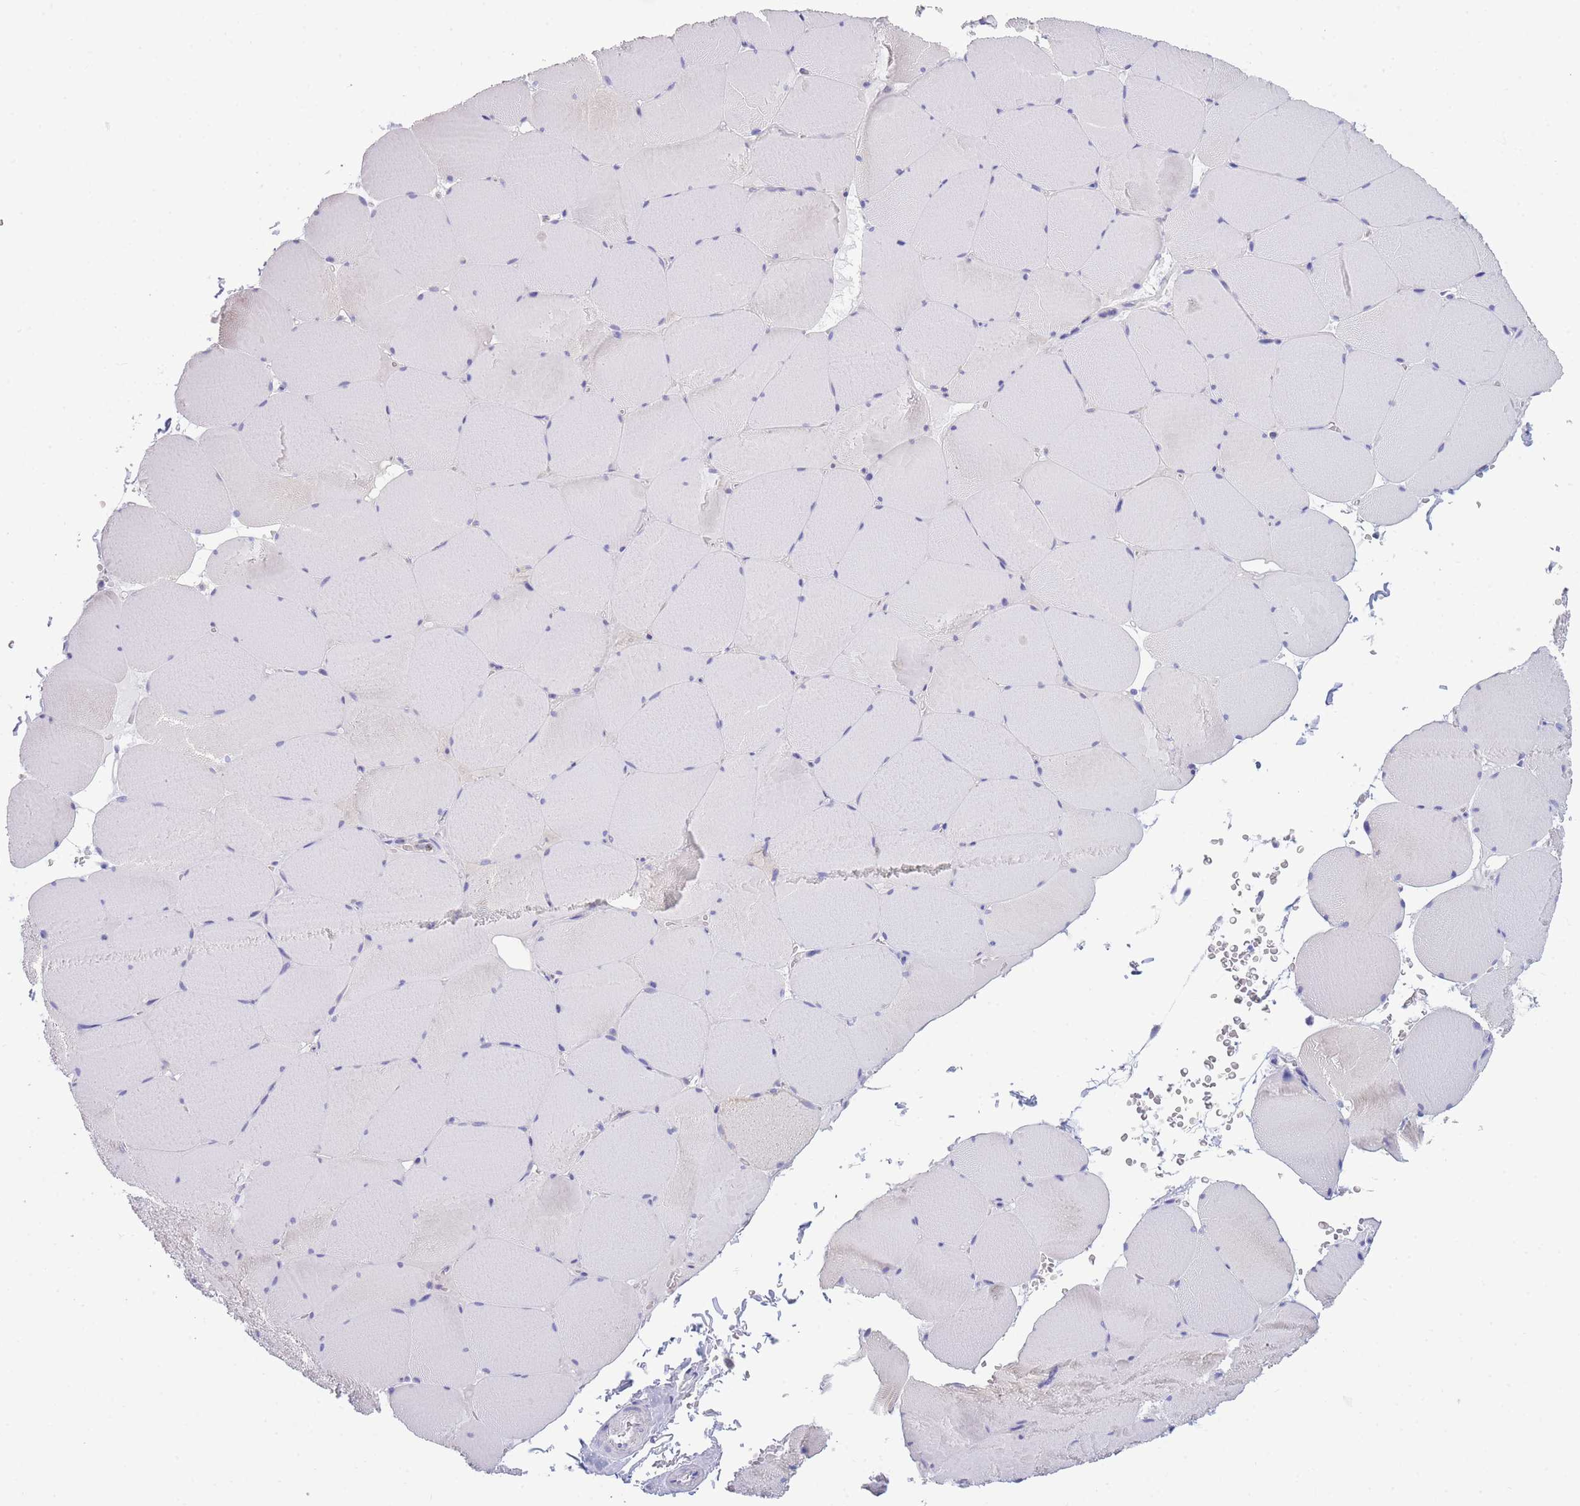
{"staining": {"intensity": "negative", "quantity": "none", "location": "none"}, "tissue": "skeletal muscle", "cell_type": "Myocytes", "image_type": "normal", "snomed": [{"axis": "morphology", "description": "Normal tissue, NOS"}, {"axis": "topography", "description": "Skeletal muscle"}, {"axis": "topography", "description": "Head-Neck"}], "caption": "Myocytes show no significant protein expression in benign skeletal muscle. (Stains: DAB (3,3'-diaminobenzidine) immunohistochemistry with hematoxylin counter stain, Microscopy: brightfield microscopy at high magnification).", "gene": "DHRS11", "patient": {"sex": "male", "age": 66}}